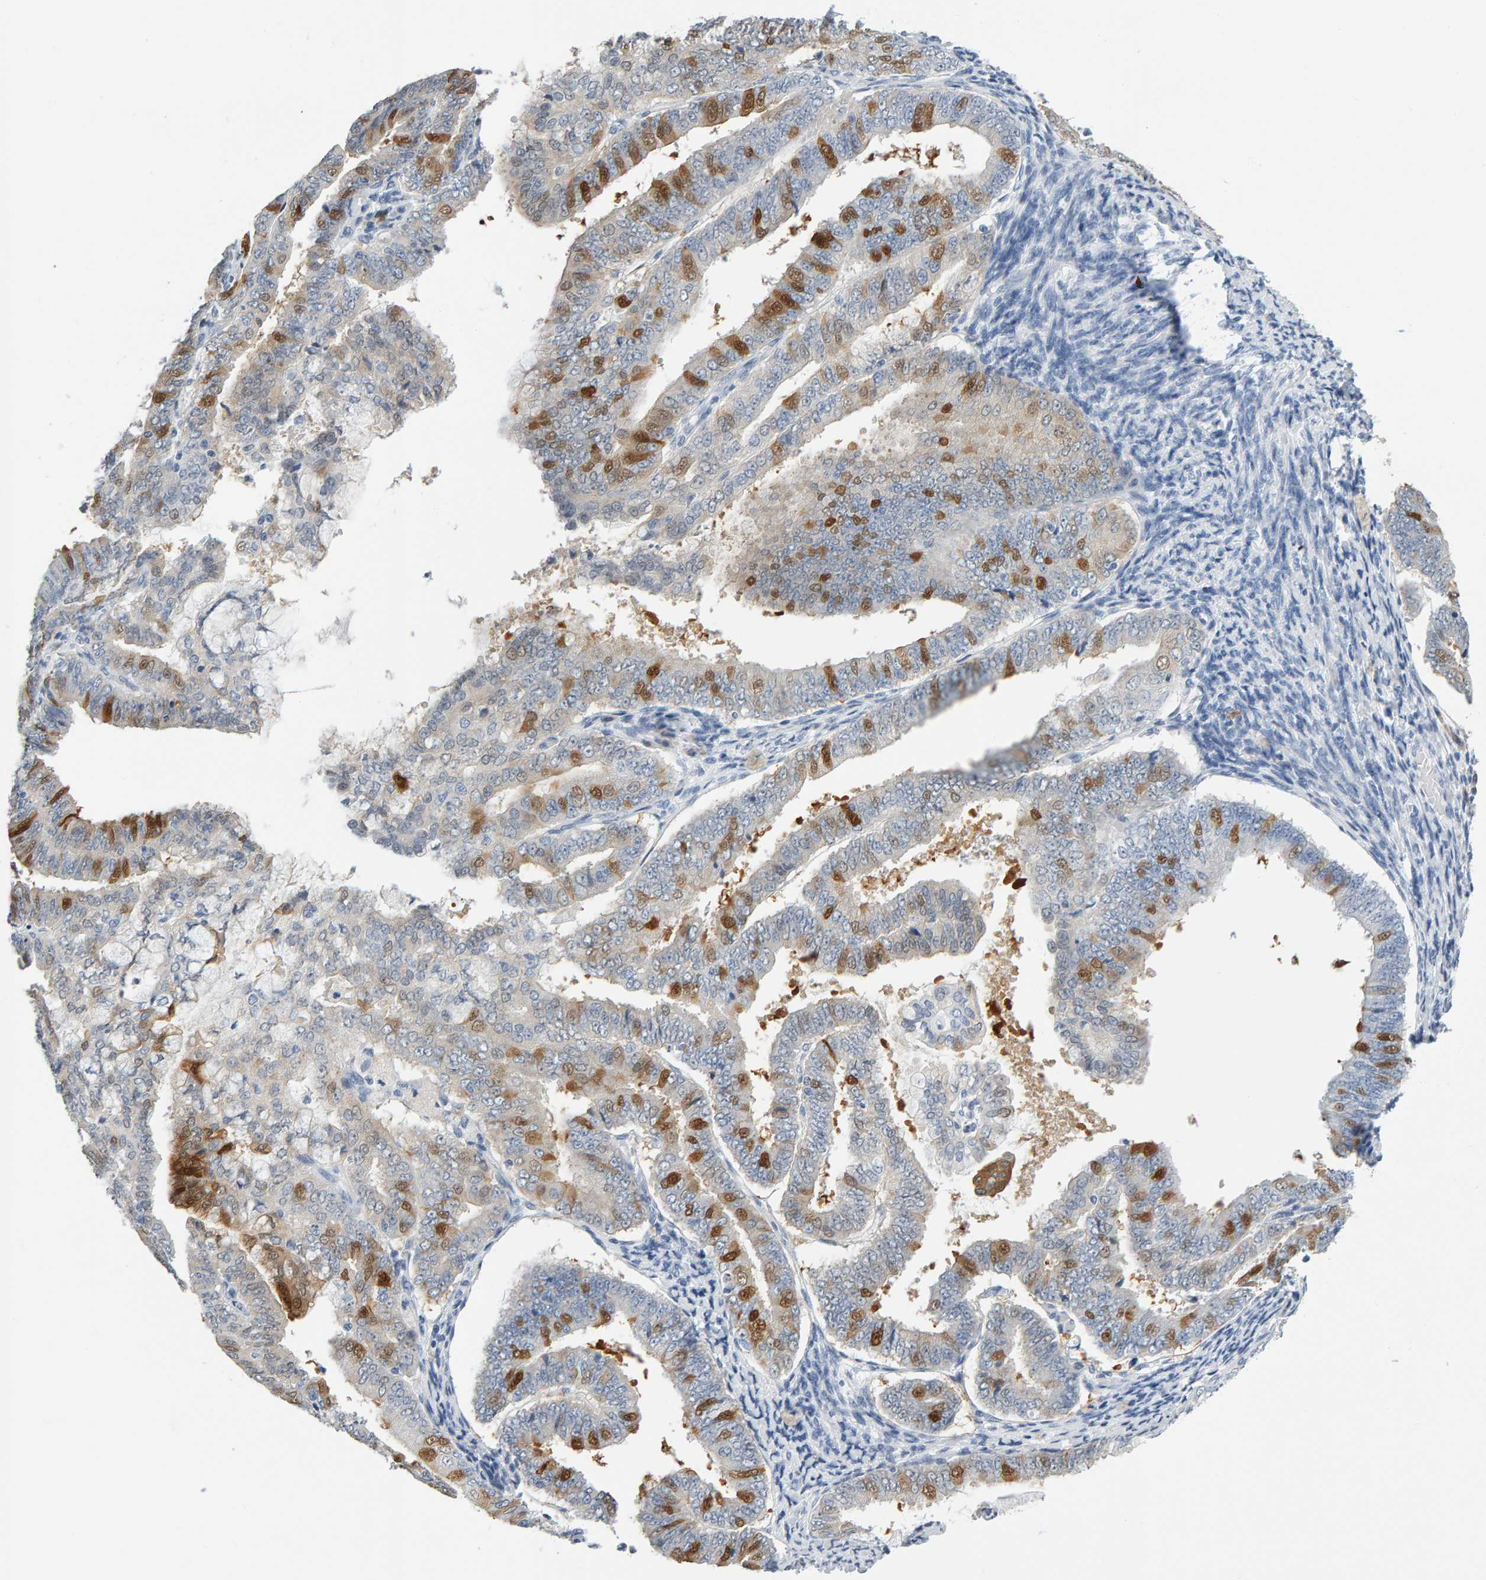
{"staining": {"intensity": "moderate", "quantity": "<25%", "location": "cytoplasmic/membranous,nuclear"}, "tissue": "endometrial cancer", "cell_type": "Tumor cells", "image_type": "cancer", "snomed": [{"axis": "morphology", "description": "Adenocarcinoma, NOS"}, {"axis": "topography", "description": "Endometrium"}], "caption": "This micrograph displays immunohistochemistry (IHC) staining of endometrial adenocarcinoma, with low moderate cytoplasmic/membranous and nuclear expression in about <25% of tumor cells.", "gene": "CTH", "patient": {"sex": "female", "age": 63}}